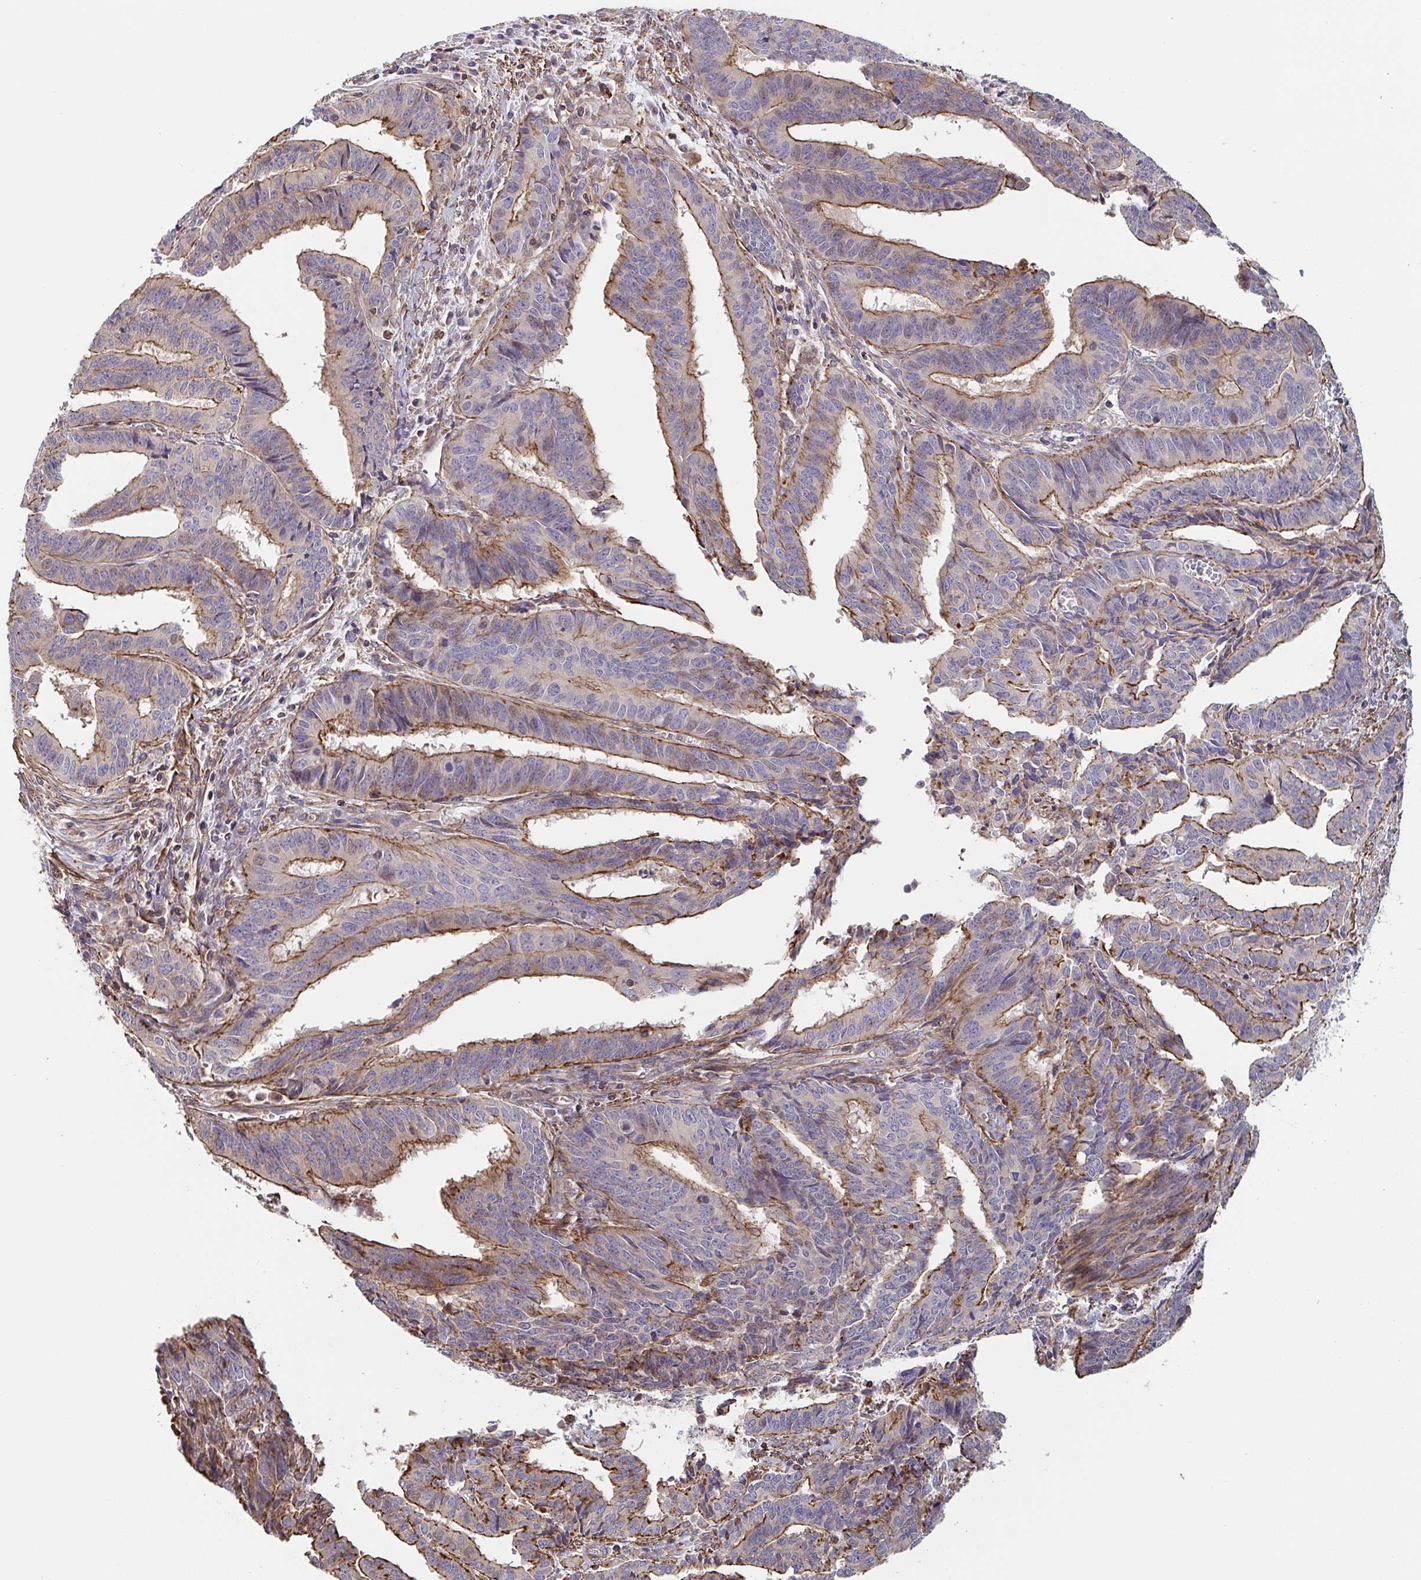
{"staining": {"intensity": "moderate", "quantity": "25%-75%", "location": "cytoplasmic/membranous"}, "tissue": "endometrial cancer", "cell_type": "Tumor cells", "image_type": "cancer", "snomed": [{"axis": "morphology", "description": "Adenocarcinoma, NOS"}, {"axis": "topography", "description": "Endometrium"}], "caption": "Immunohistochemical staining of endometrial adenocarcinoma demonstrates medium levels of moderate cytoplasmic/membranous positivity in approximately 25%-75% of tumor cells.", "gene": "FZD2", "patient": {"sex": "female", "age": 65}}